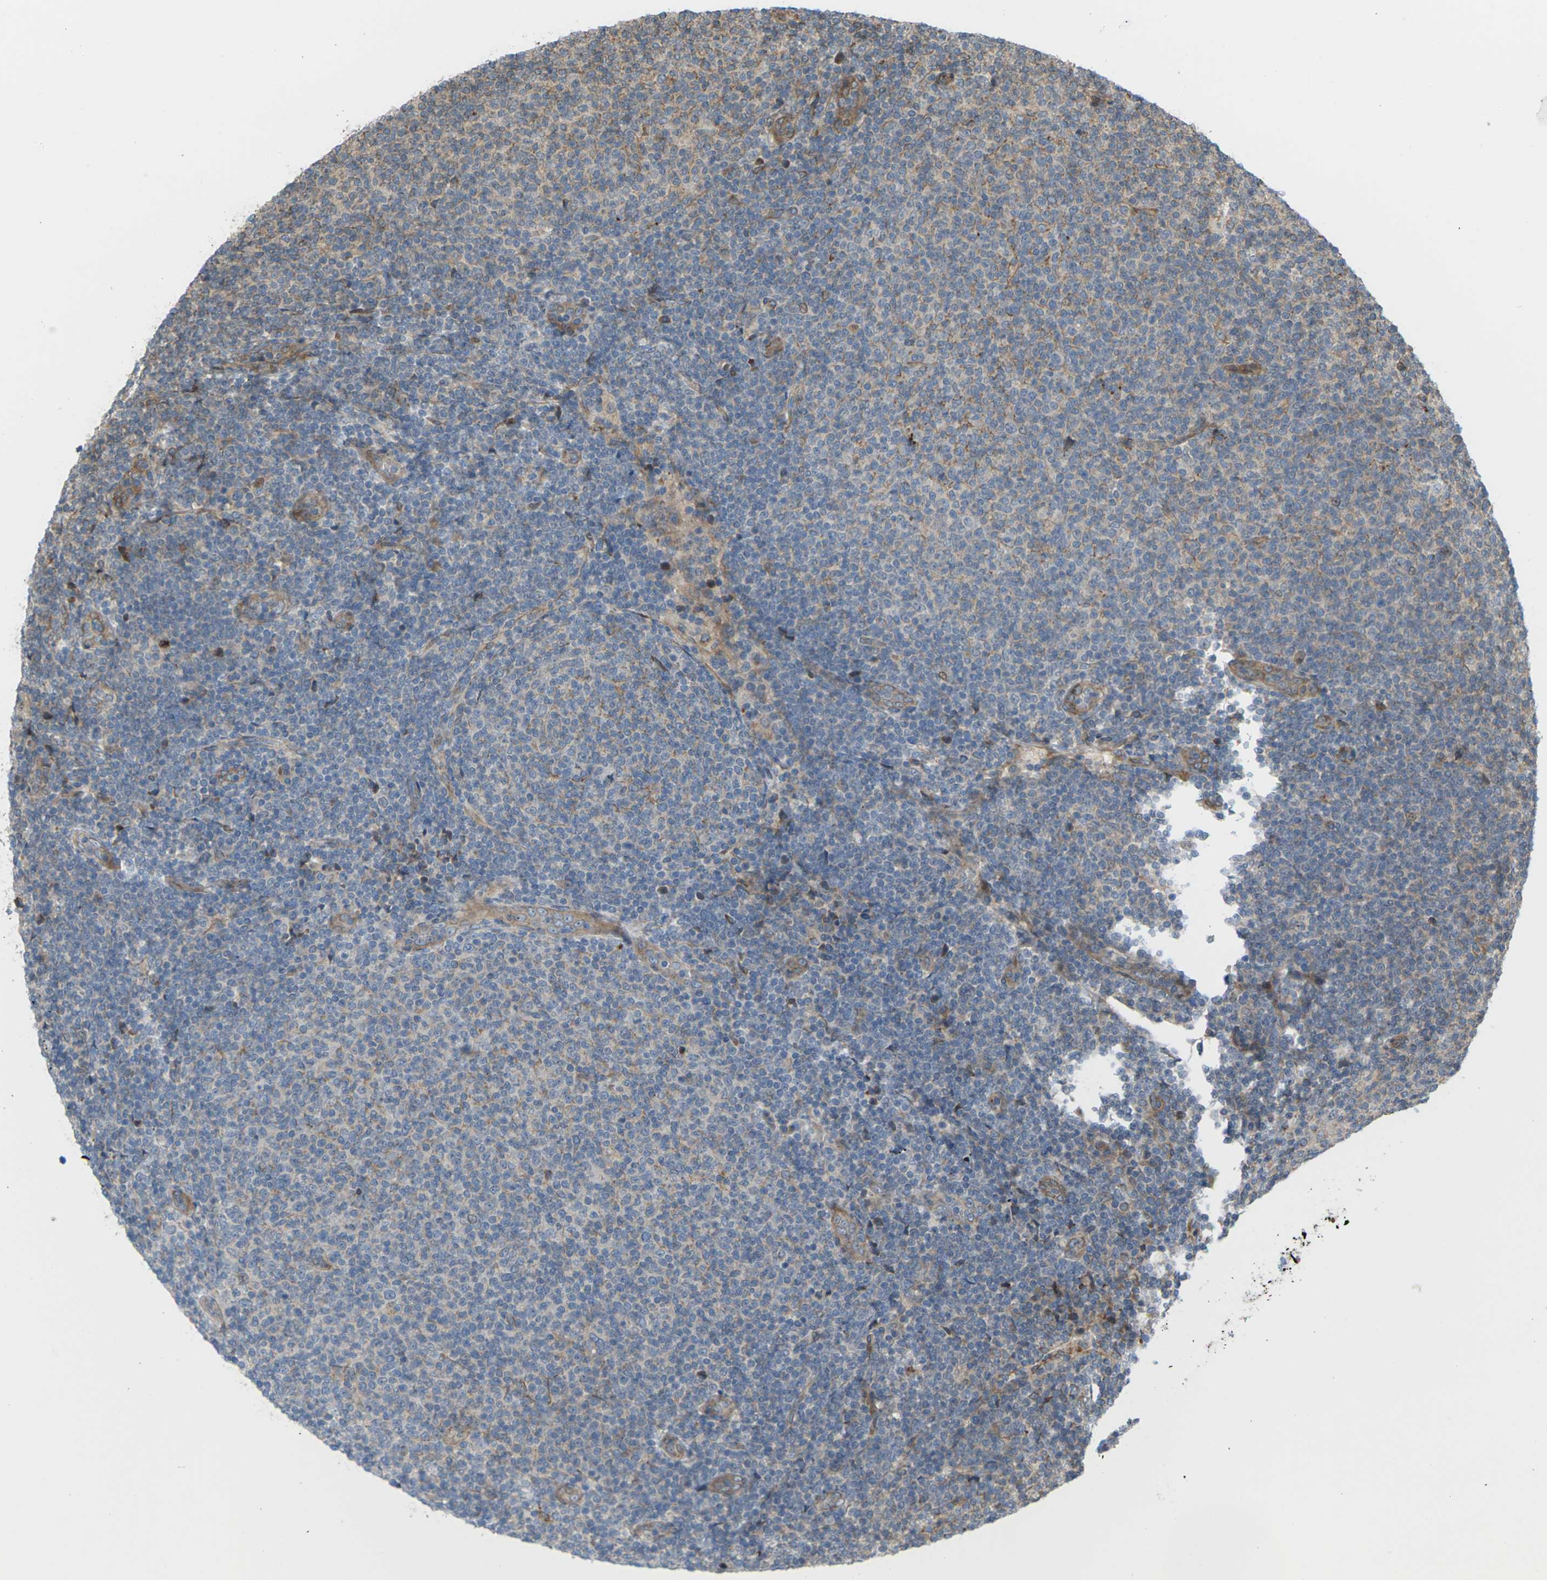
{"staining": {"intensity": "moderate", "quantity": "<25%", "location": "cytoplasmic/membranous"}, "tissue": "lymphoma", "cell_type": "Tumor cells", "image_type": "cancer", "snomed": [{"axis": "morphology", "description": "Malignant lymphoma, non-Hodgkin's type, Low grade"}, {"axis": "topography", "description": "Lymph node"}], "caption": "Tumor cells reveal low levels of moderate cytoplasmic/membranous staining in about <25% of cells in human low-grade malignant lymphoma, non-Hodgkin's type. The staining was performed using DAB (3,3'-diaminobenzidine), with brown indicating positive protein expression. Nuclei are stained blue with hematoxylin.", "gene": "ROBO1", "patient": {"sex": "male", "age": 66}}